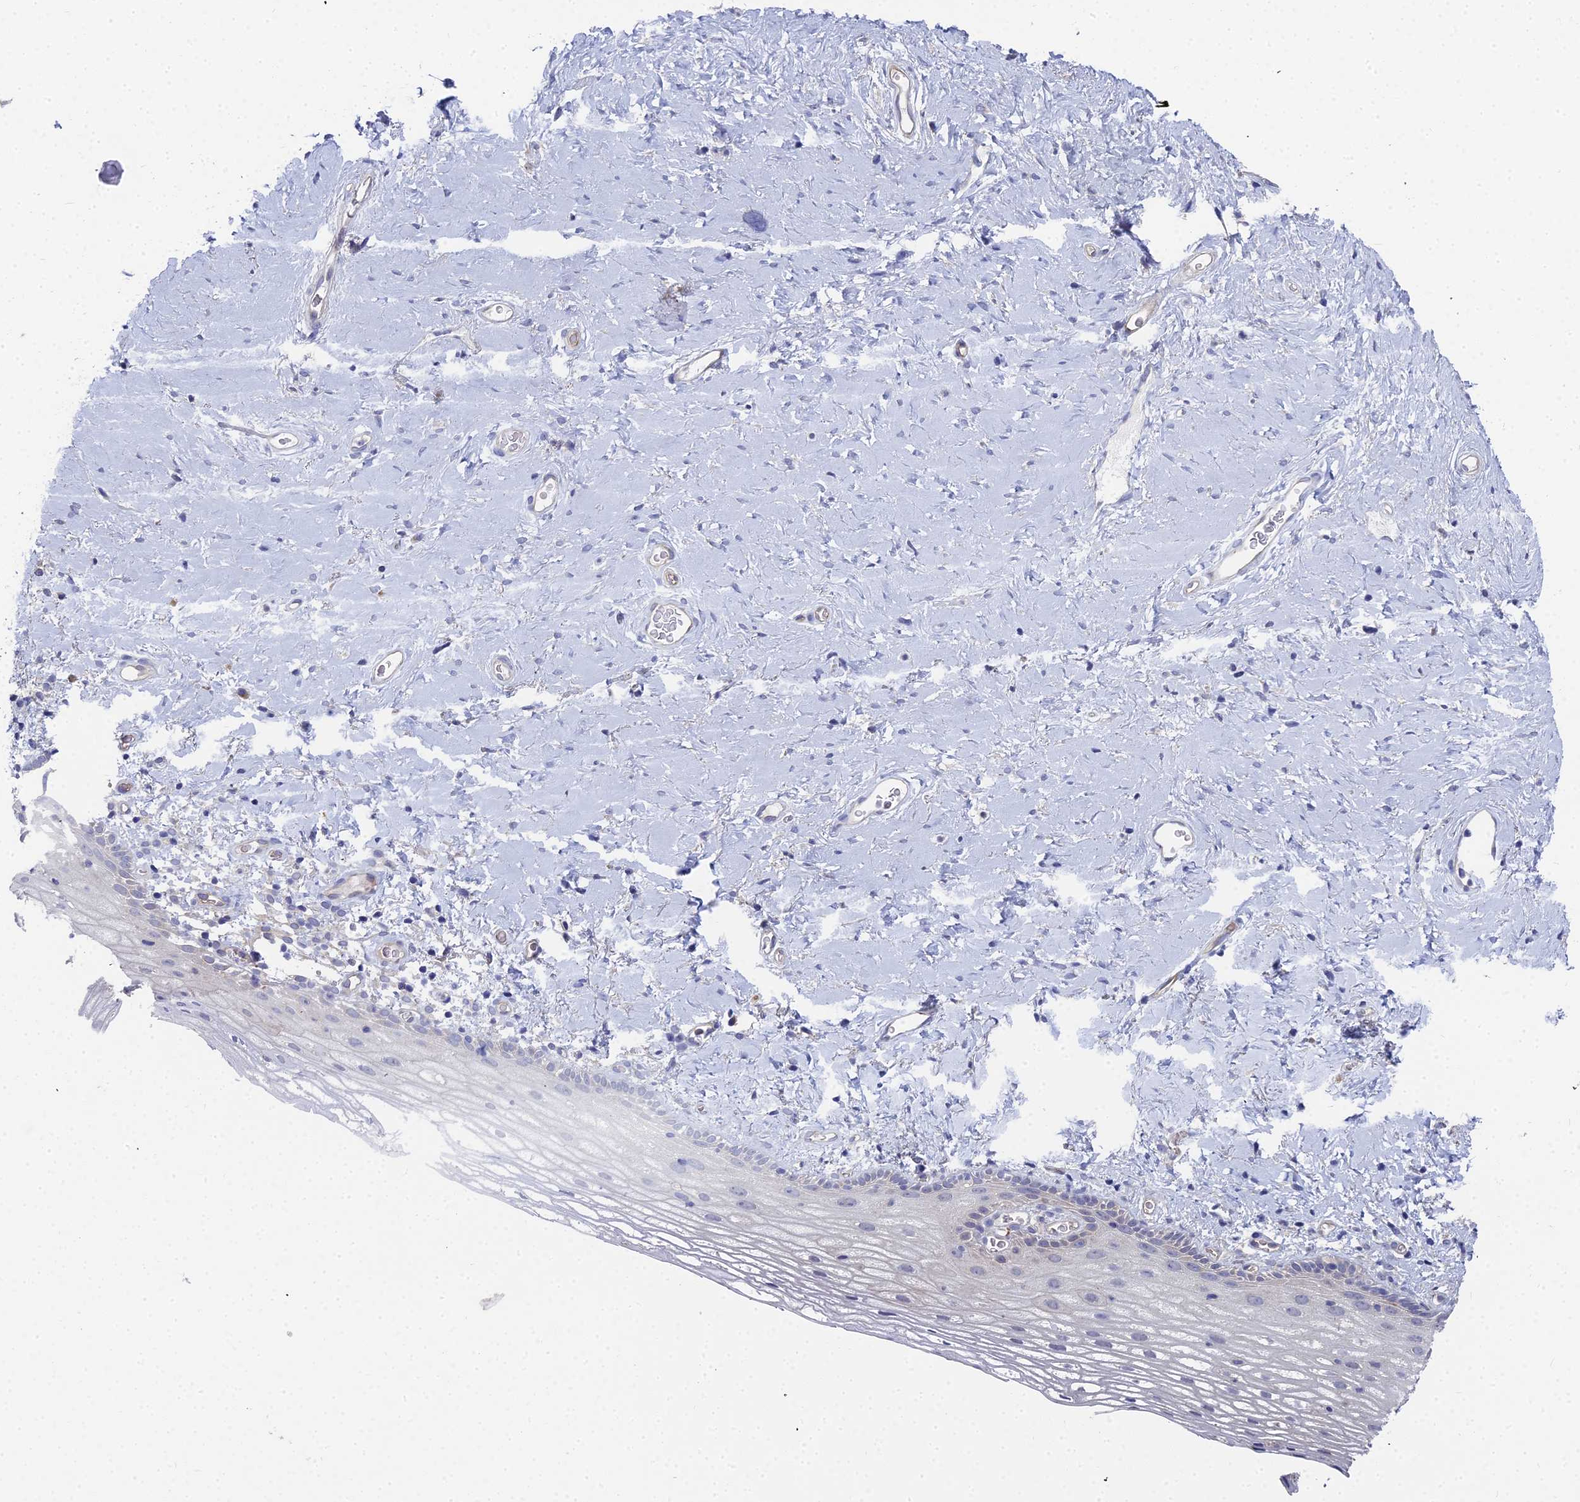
{"staining": {"intensity": "negative", "quantity": "none", "location": "none"}, "tissue": "vagina", "cell_type": "Squamous epithelial cells", "image_type": "normal", "snomed": [{"axis": "morphology", "description": "Normal tissue, NOS"}, {"axis": "morphology", "description": "Adenocarcinoma, NOS"}, {"axis": "topography", "description": "Rectum"}, {"axis": "topography", "description": "Vagina"}], "caption": "An immunohistochemistry image of benign vagina is shown. There is no staining in squamous epithelial cells of vagina.", "gene": "RDX", "patient": {"sex": "female", "age": 71}}